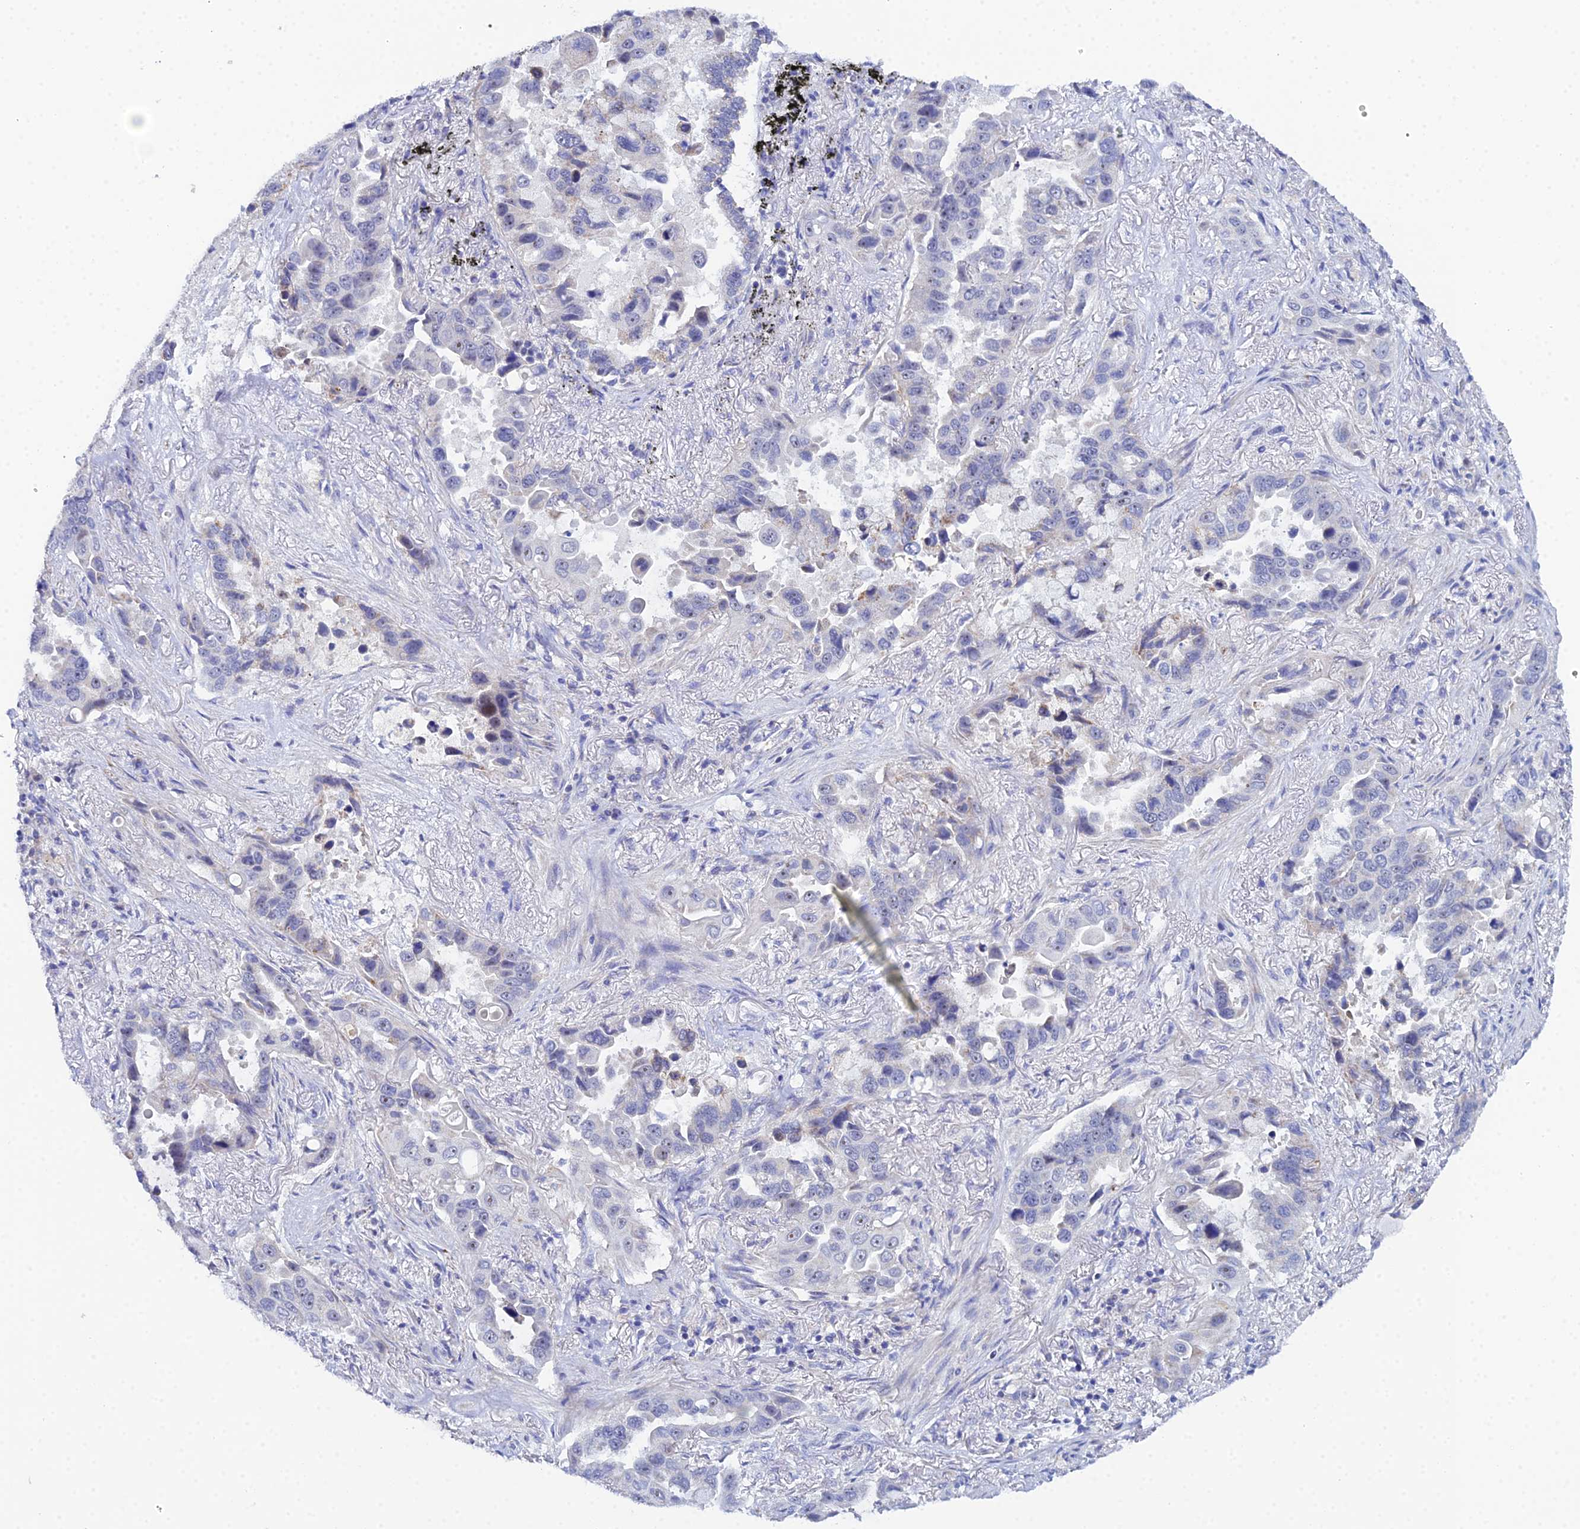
{"staining": {"intensity": "weak", "quantity": "<25%", "location": "cytoplasmic/membranous"}, "tissue": "lung cancer", "cell_type": "Tumor cells", "image_type": "cancer", "snomed": [{"axis": "morphology", "description": "Adenocarcinoma, NOS"}, {"axis": "topography", "description": "Lung"}], "caption": "There is no significant expression in tumor cells of lung cancer.", "gene": "PLPP4", "patient": {"sex": "male", "age": 64}}